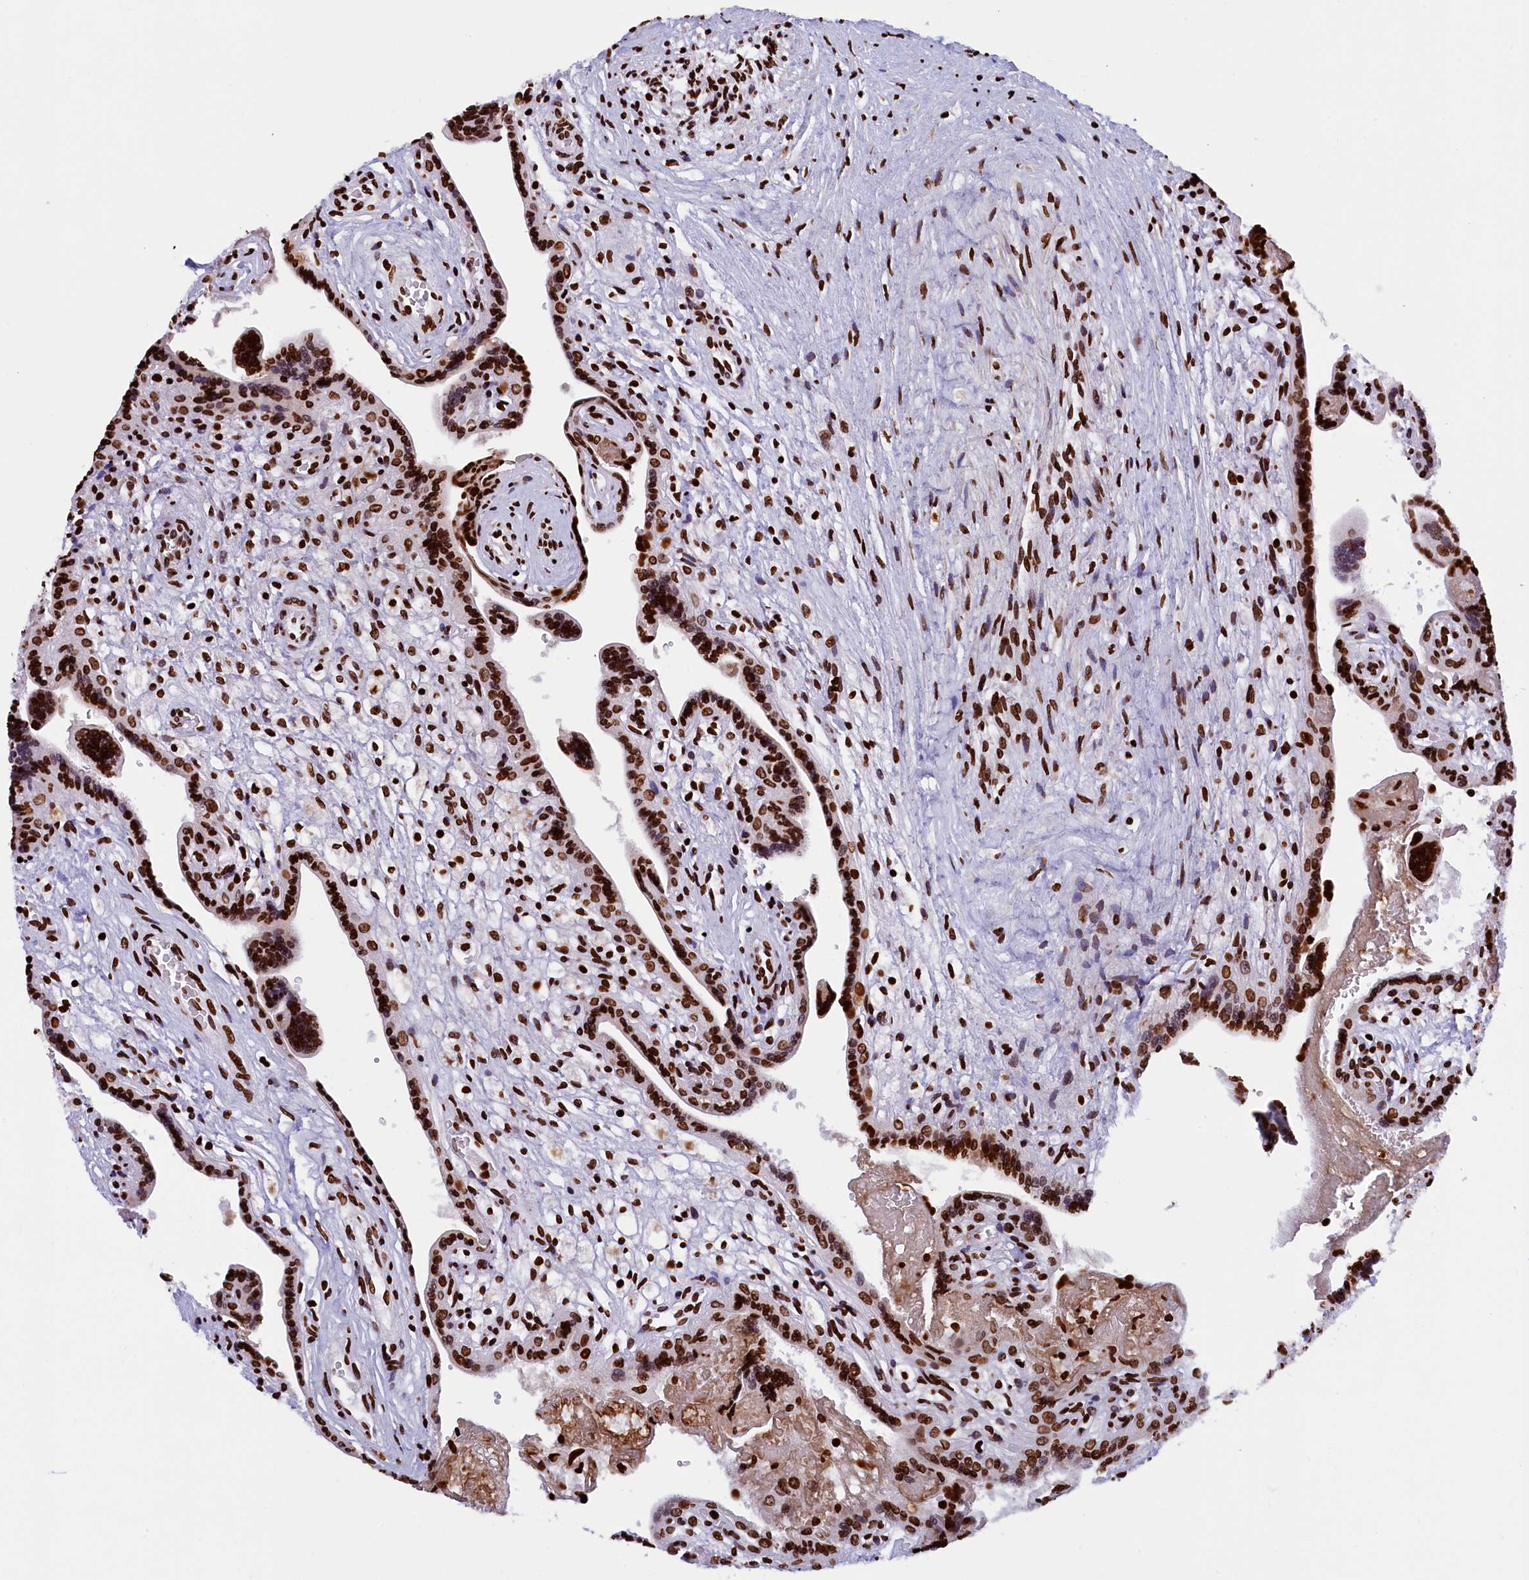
{"staining": {"intensity": "strong", "quantity": ">75%", "location": "nuclear"}, "tissue": "placenta", "cell_type": "Decidual cells", "image_type": "normal", "snomed": [{"axis": "morphology", "description": "Normal tissue, NOS"}, {"axis": "topography", "description": "Placenta"}], "caption": "This micrograph displays immunohistochemistry (IHC) staining of benign human placenta, with high strong nuclear expression in about >75% of decidual cells.", "gene": "TIMM29", "patient": {"sex": "female", "age": 37}}